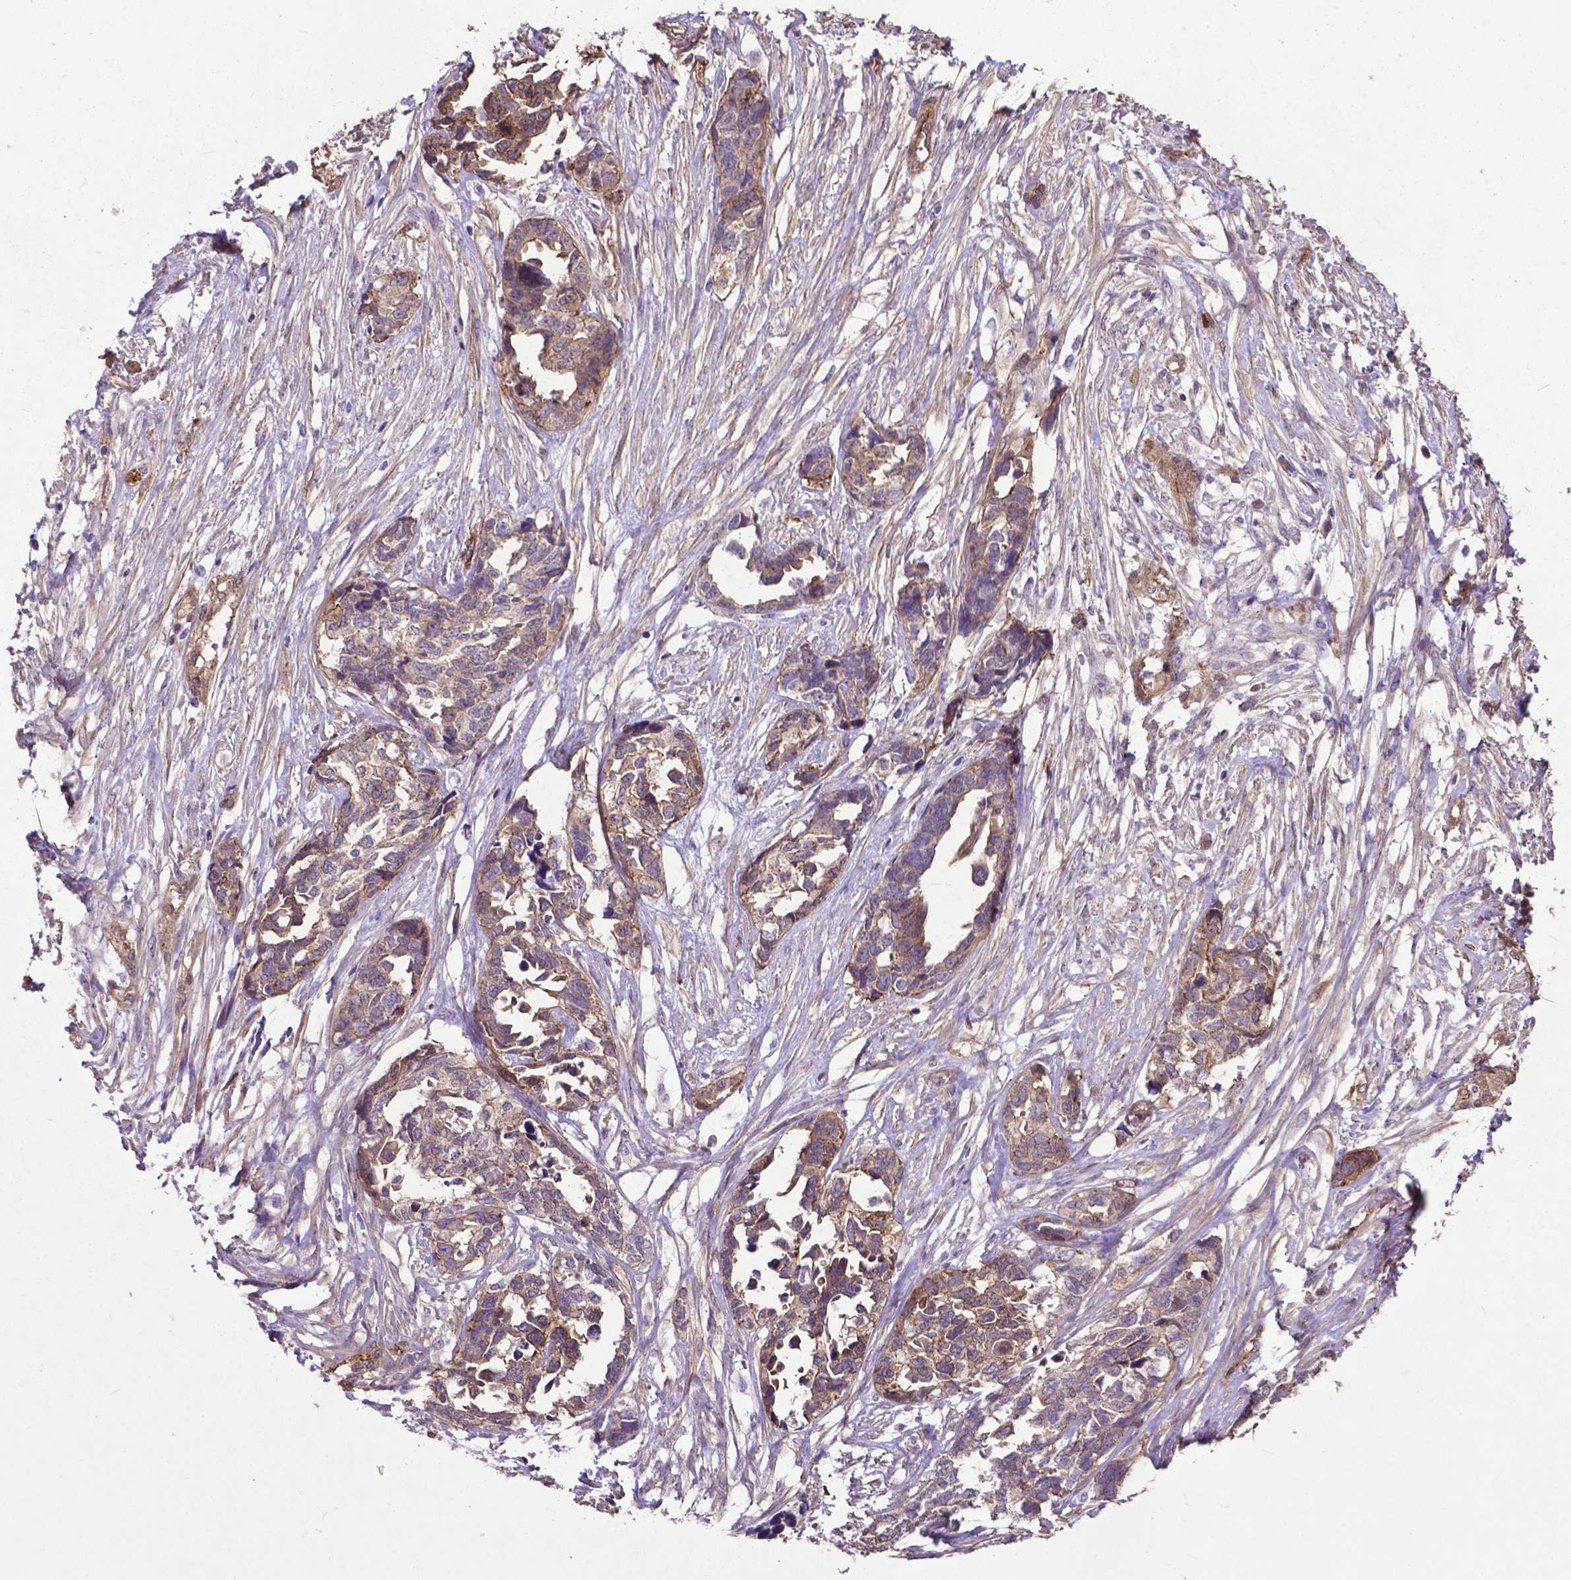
{"staining": {"intensity": "weak", "quantity": ">75%", "location": "cytoplasmic/membranous"}, "tissue": "ovarian cancer", "cell_type": "Tumor cells", "image_type": "cancer", "snomed": [{"axis": "morphology", "description": "Cystadenocarcinoma, serous, NOS"}, {"axis": "topography", "description": "Ovary"}], "caption": "Ovarian serous cystadenocarcinoma was stained to show a protein in brown. There is low levels of weak cytoplasmic/membranous staining in about >75% of tumor cells.", "gene": "PDLIM1", "patient": {"sex": "female", "age": 69}}